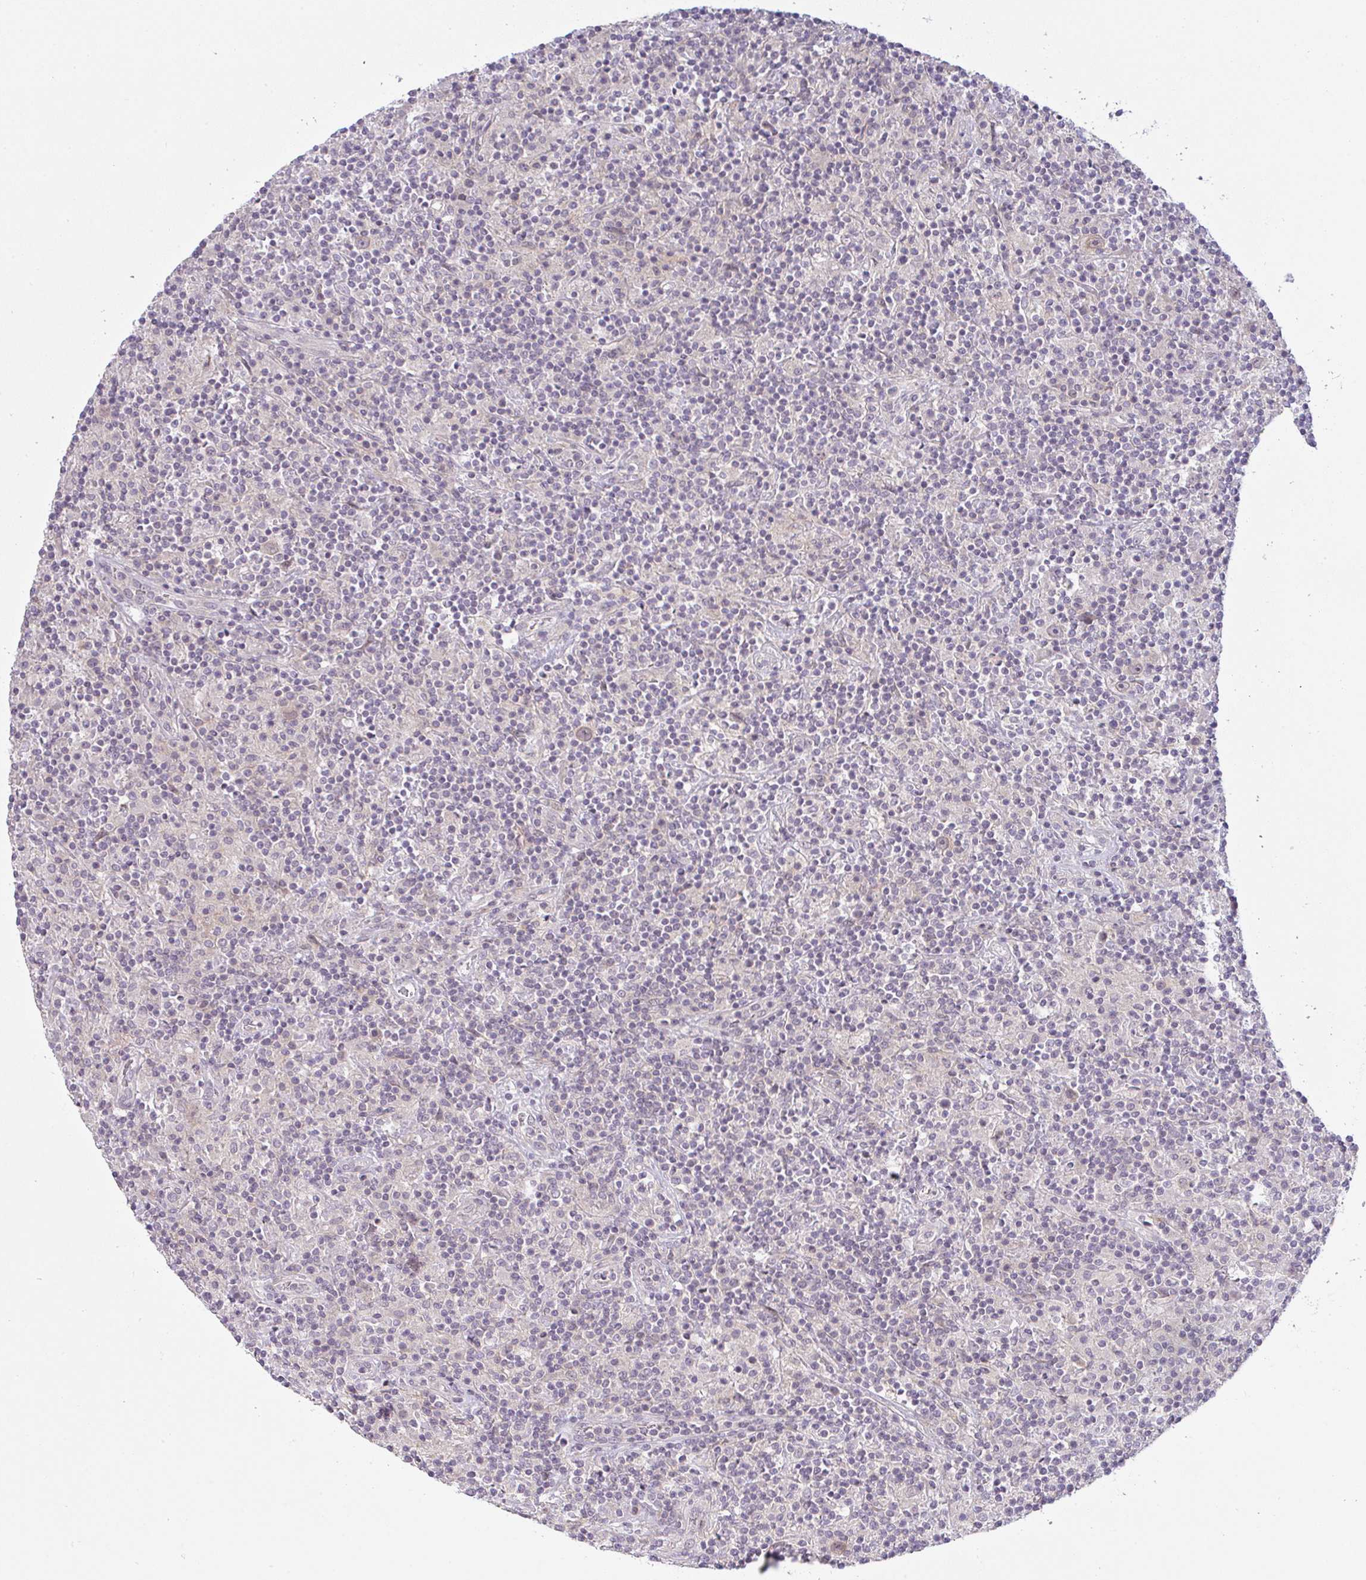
{"staining": {"intensity": "negative", "quantity": "none", "location": "none"}, "tissue": "lymphoma", "cell_type": "Tumor cells", "image_type": "cancer", "snomed": [{"axis": "morphology", "description": "Hodgkin's disease, NOS"}, {"axis": "topography", "description": "Lymph node"}], "caption": "Immunohistochemistry (IHC) of lymphoma displays no staining in tumor cells.", "gene": "CSE1L", "patient": {"sex": "male", "age": 70}}